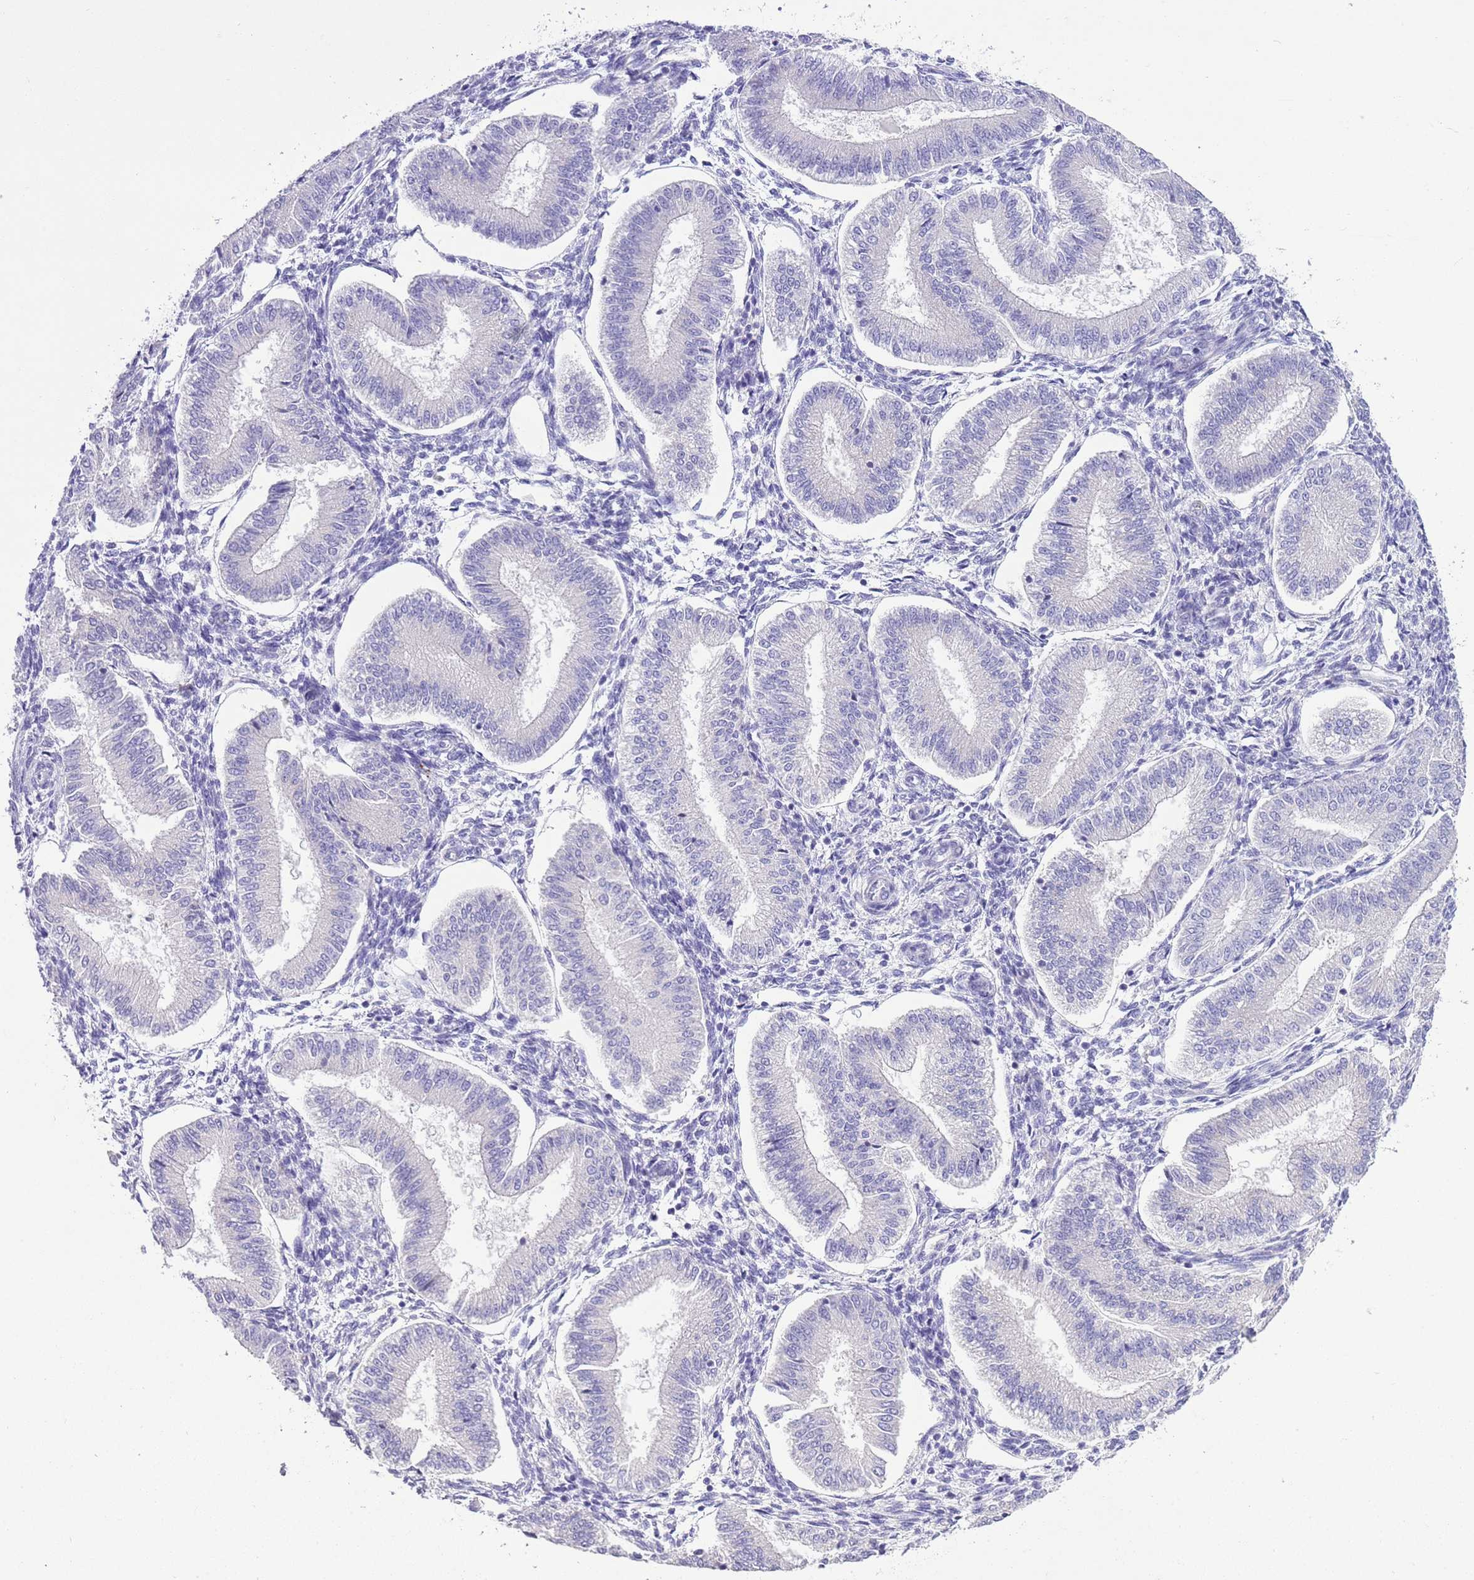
{"staining": {"intensity": "negative", "quantity": "none", "location": "none"}, "tissue": "endometrium", "cell_type": "Cells in endometrial stroma", "image_type": "normal", "snomed": [{"axis": "morphology", "description": "Normal tissue, NOS"}, {"axis": "topography", "description": "Endometrium"}], "caption": "There is no significant staining in cells in endometrial stroma of endometrium. The staining is performed using DAB brown chromogen with nuclei counter-stained in using hematoxylin.", "gene": "CLEC2A", "patient": {"sex": "female", "age": 39}}